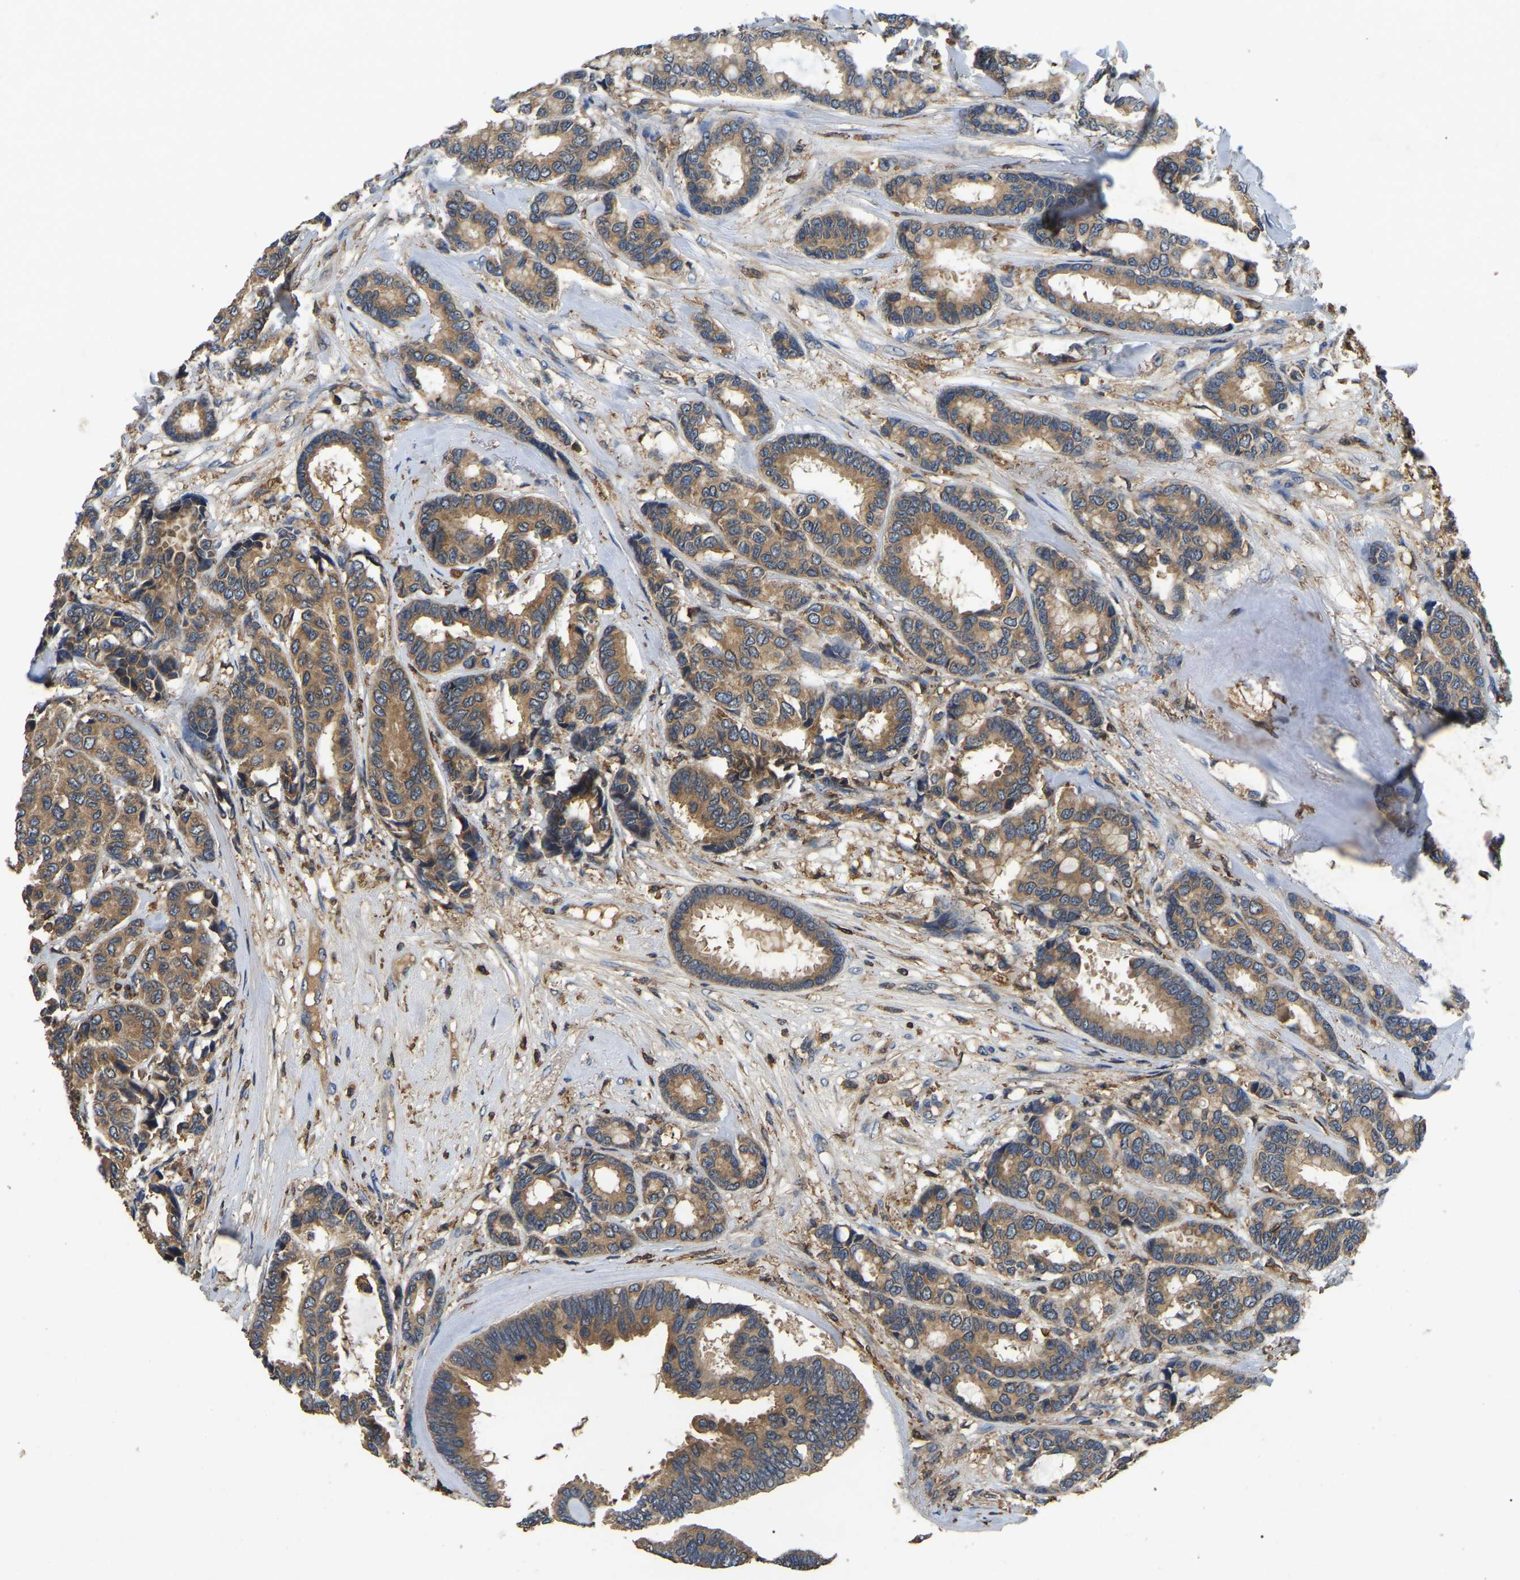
{"staining": {"intensity": "moderate", "quantity": ">75%", "location": "cytoplasmic/membranous"}, "tissue": "breast cancer", "cell_type": "Tumor cells", "image_type": "cancer", "snomed": [{"axis": "morphology", "description": "Duct carcinoma"}, {"axis": "topography", "description": "Breast"}], "caption": "DAB immunohistochemical staining of breast invasive ductal carcinoma exhibits moderate cytoplasmic/membranous protein positivity in approximately >75% of tumor cells.", "gene": "SMPD2", "patient": {"sex": "female", "age": 87}}